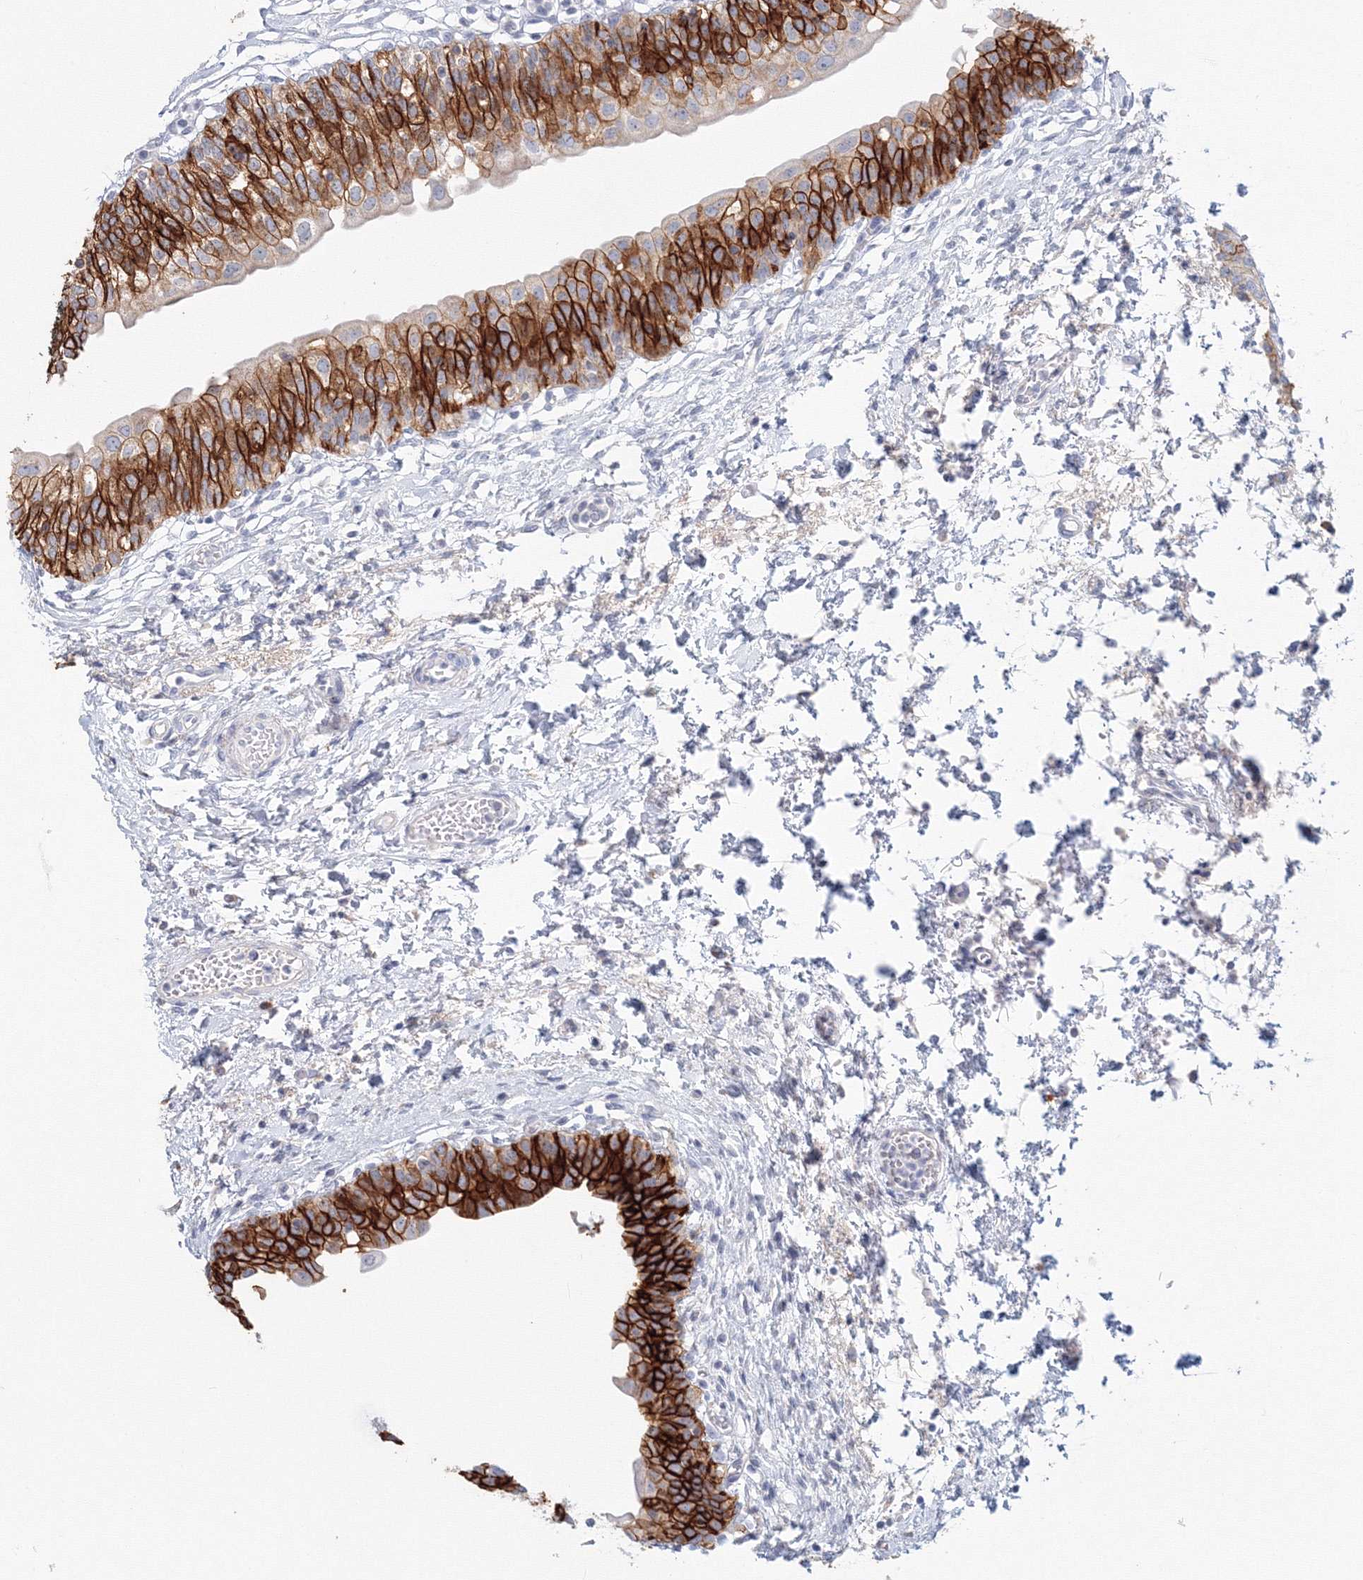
{"staining": {"intensity": "strong", "quantity": "25%-75%", "location": "cytoplasmic/membranous"}, "tissue": "urinary bladder", "cell_type": "Urothelial cells", "image_type": "normal", "snomed": [{"axis": "morphology", "description": "Normal tissue, NOS"}, {"axis": "topography", "description": "Urinary bladder"}], "caption": "The micrograph exhibits a brown stain indicating the presence of a protein in the cytoplasmic/membranous of urothelial cells in urinary bladder. (IHC, brightfield microscopy, high magnification).", "gene": "VSIG1", "patient": {"sex": "male", "age": 55}}